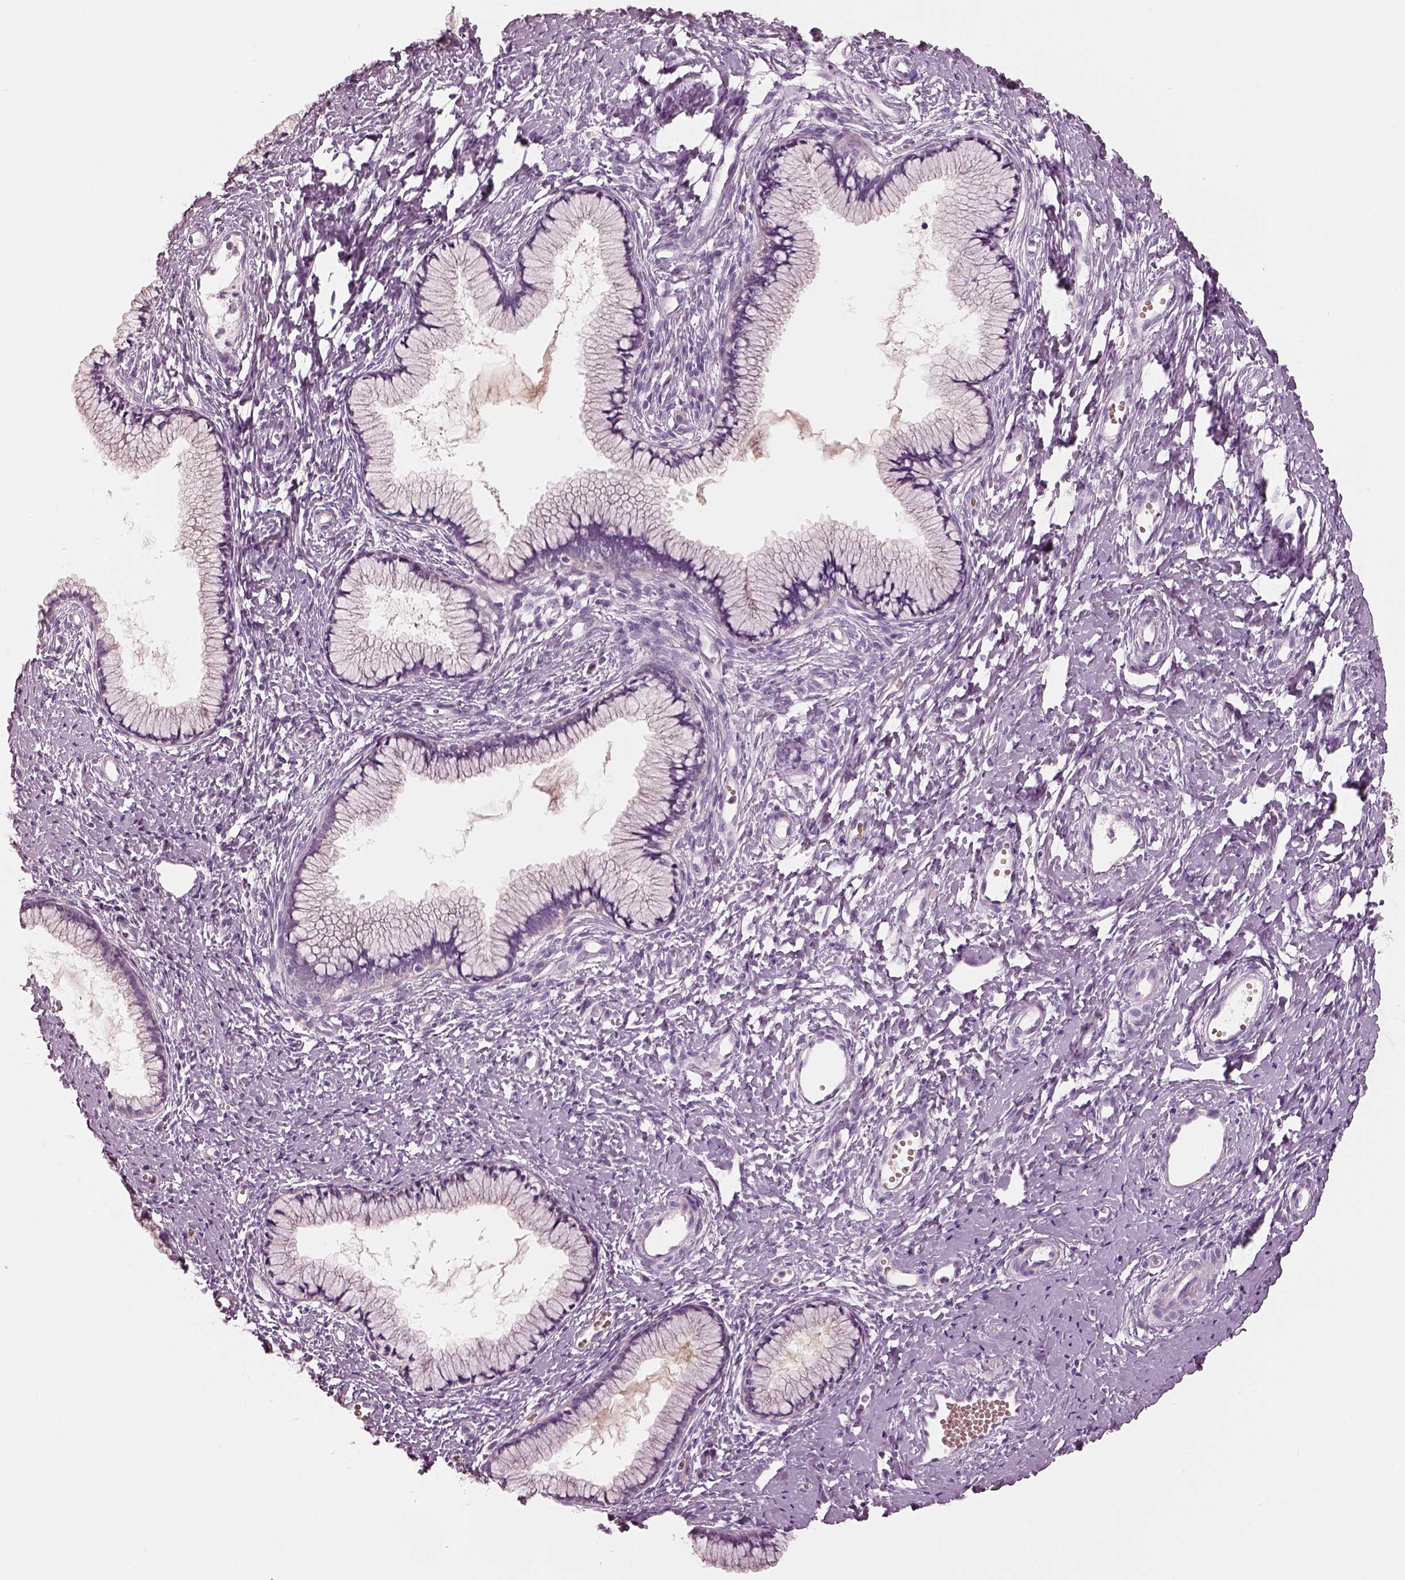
{"staining": {"intensity": "negative", "quantity": "none", "location": "none"}, "tissue": "cervix", "cell_type": "Glandular cells", "image_type": "normal", "snomed": [{"axis": "morphology", "description": "Normal tissue, NOS"}, {"axis": "topography", "description": "Cervix"}], "caption": "The immunohistochemistry histopathology image has no significant staining in glandular cells of cervix.", "gene": "ELSPBP1", "patient": {"sex": "female", "age": 40}}